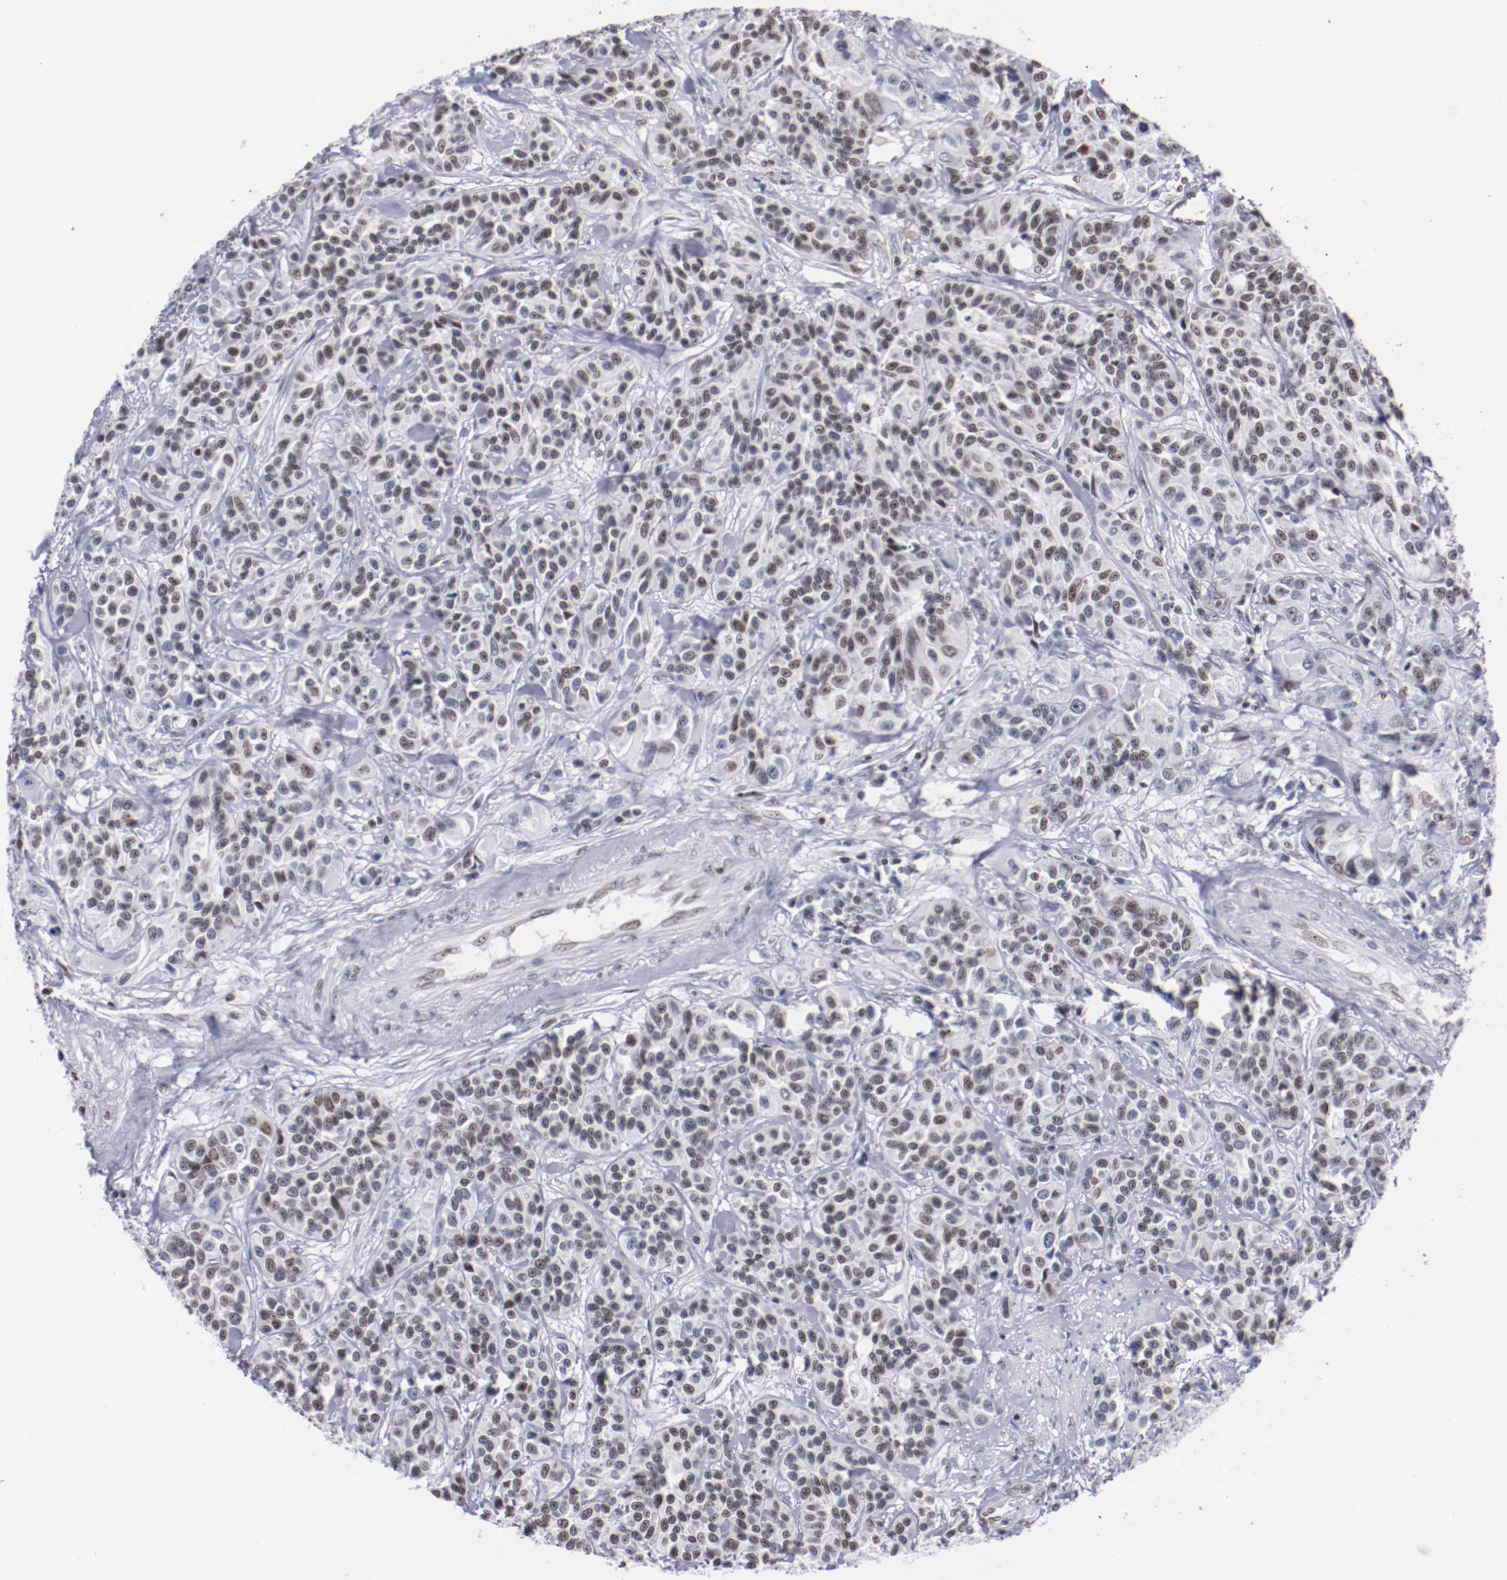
{"staining": {"intensity": "weak", "quantity": "<25%", "location": "nuclear"}, "tissue": "urothelial cancer", "cell_type": "Tumor cells", "image_type": "cancer", "snomed": [{"axis": "morphology", "description": "Urothelial carcinoma, High grade"}, {"axis": "topography", "description": "Urinary bladder"}], "caption": "IHC photomicrograph of human urothelial carcinoma (high-grade) stained for a protein (brown), which reveals no expression in tumor cells.", "gene": "IFI16", "patient": {"sex": "female", "age": 81}}